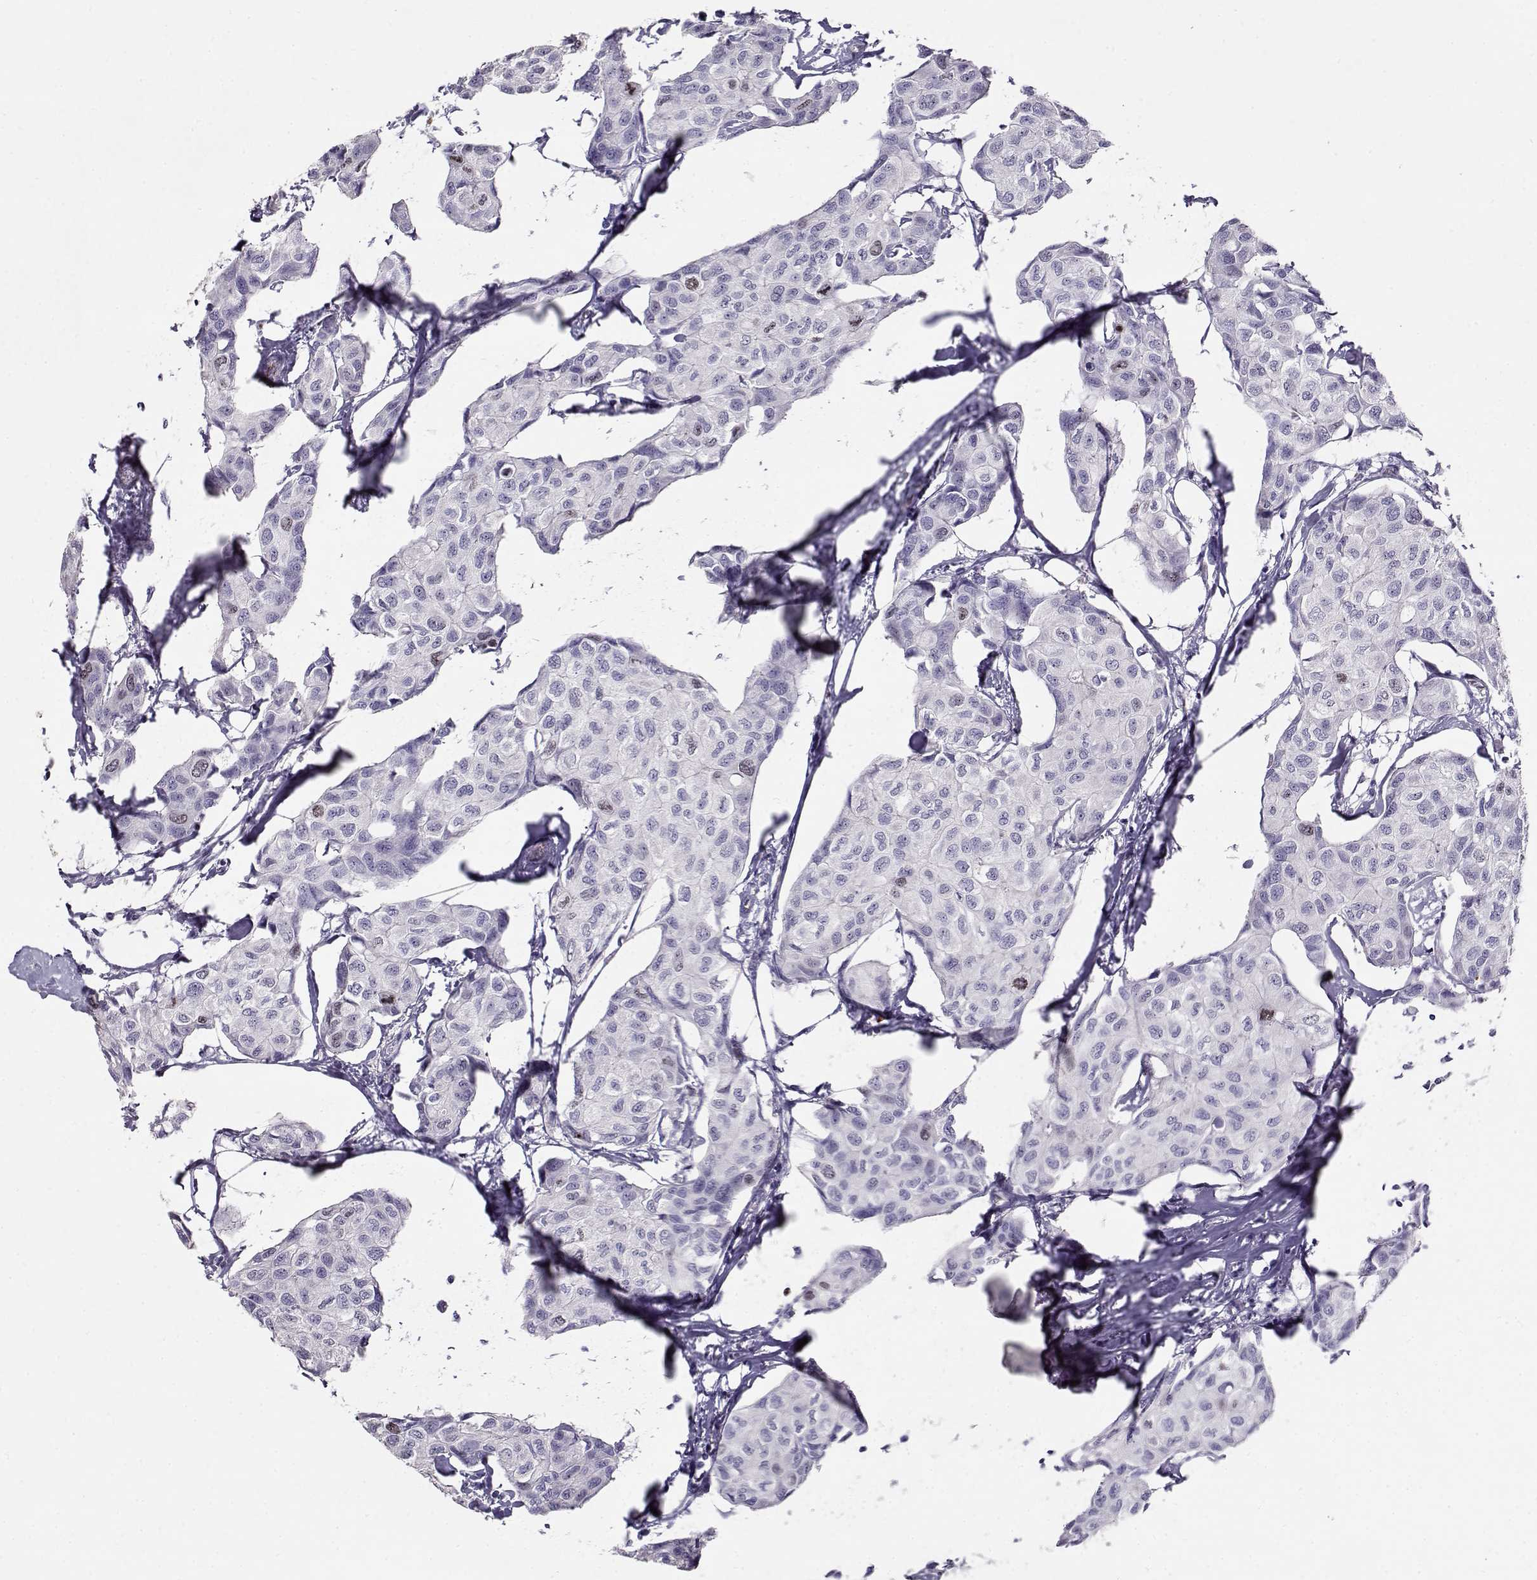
{"staining": {"intensity": "negative", "quantity": "none", "location": "none"}, "tissue": "breast cancer", "cell_type": "Tumor cells", "image_type": "cancer", "snomed": [{"axis": "morphology", "description": "Duct carcinoma"}, {"axis": "topography", "description": "Breast"}], "caption": "This is an immunohistochemistry (IHC) micrograph of breast cancer (infiltrating ductal carcinoma). There is no positivity in tumor cells.", "gene": "NPW", "patient": {"sex": "female", "age": 80}}